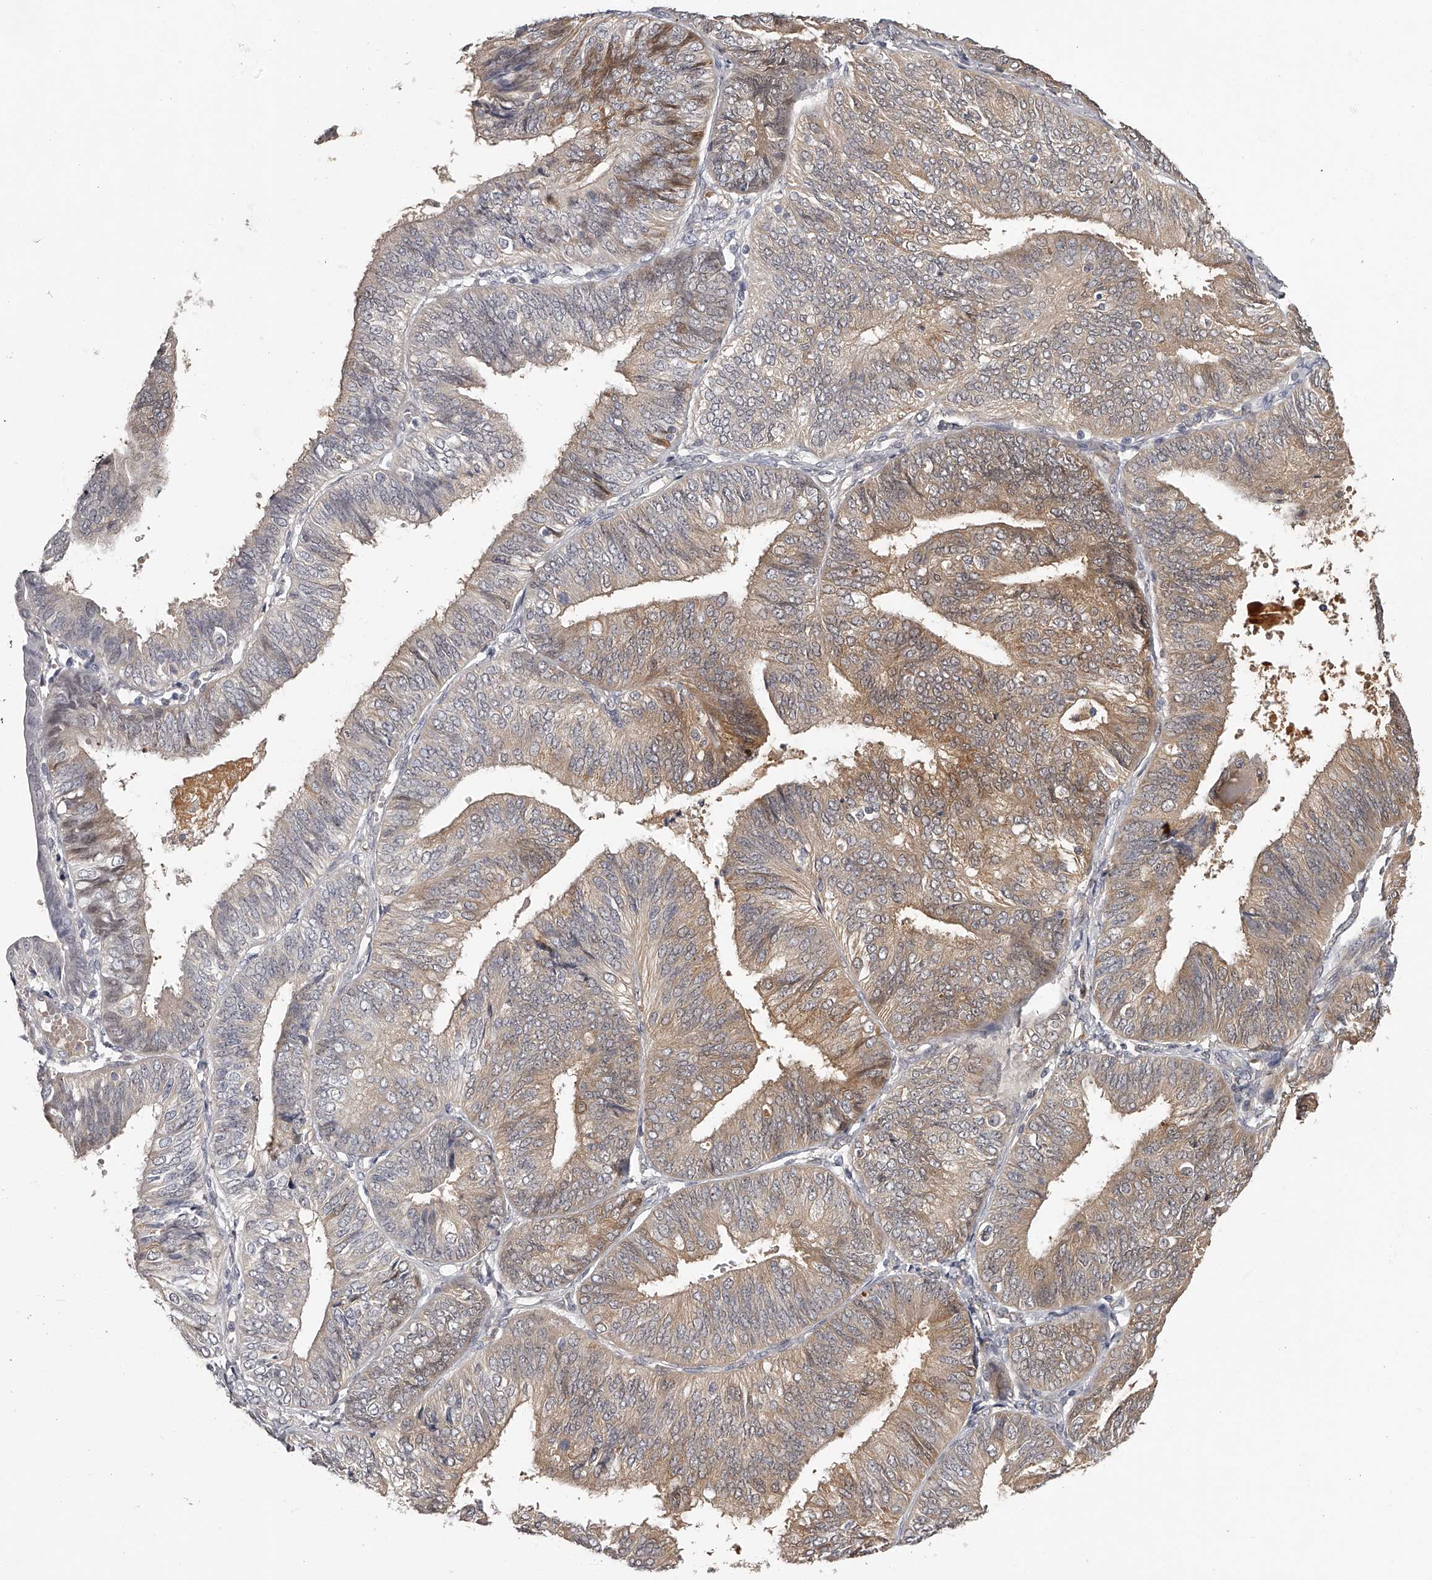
{"staining": {"intensity": "moderate", "quantity": ">75%", "location": "cytoplasmic/membranous"}, "tissue": "endometrial cancer", "cell_type": "Tumor cells", "image_type": "cancer", "snomed": [{"axis": "morphology", "description": "Adenocarcinoma, NOS"}, {"axis": "topography", "description": "Endometrium"}], "caption": "This micrograph reveals immunohistochemistry staining of human endometrial cancer, with medium moderate cytoplasmic/membranous expression in approximately >75% of tumor cells.", "gene": "GGCT", "patient": {"sex": "female", "age": 58}}